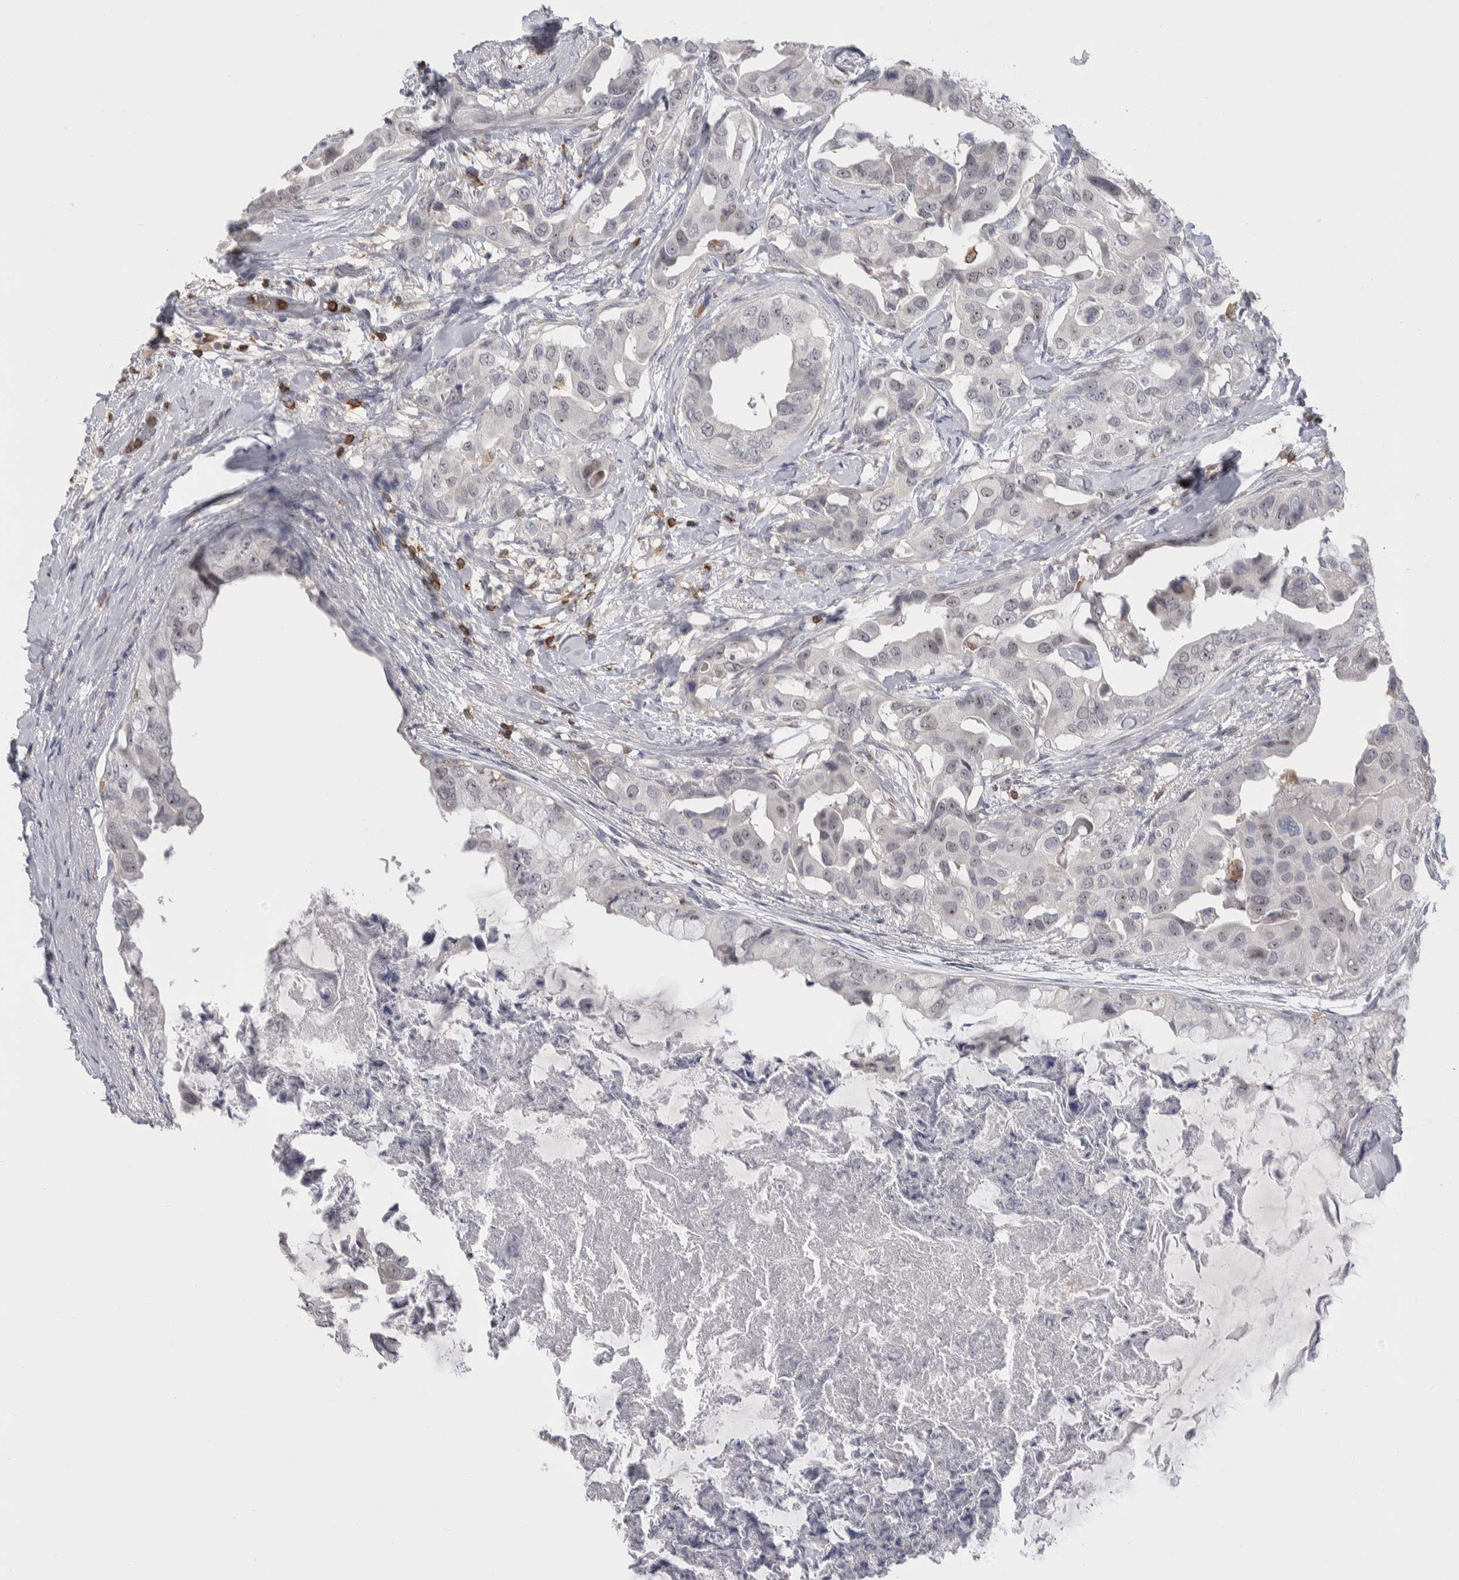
{"staining": {"intensity": "negative", "quantity": "none", "location": "none"}, "tissue": "breast cancer", "cell_type": "Tumor cells", "image_type": "cancer", "snomed": [{"axis": "morphology", "description": "Duct carcinoma"}, {"axis": "topography", "description": "Breast"}], "caption": "A micrograph of infiltrating ductal carcinoma (breast) stained for a protein displays no brown staining in tumor cells.", "gene": "CEP295NL", "patient": {"sex": "female", "age": 40}}